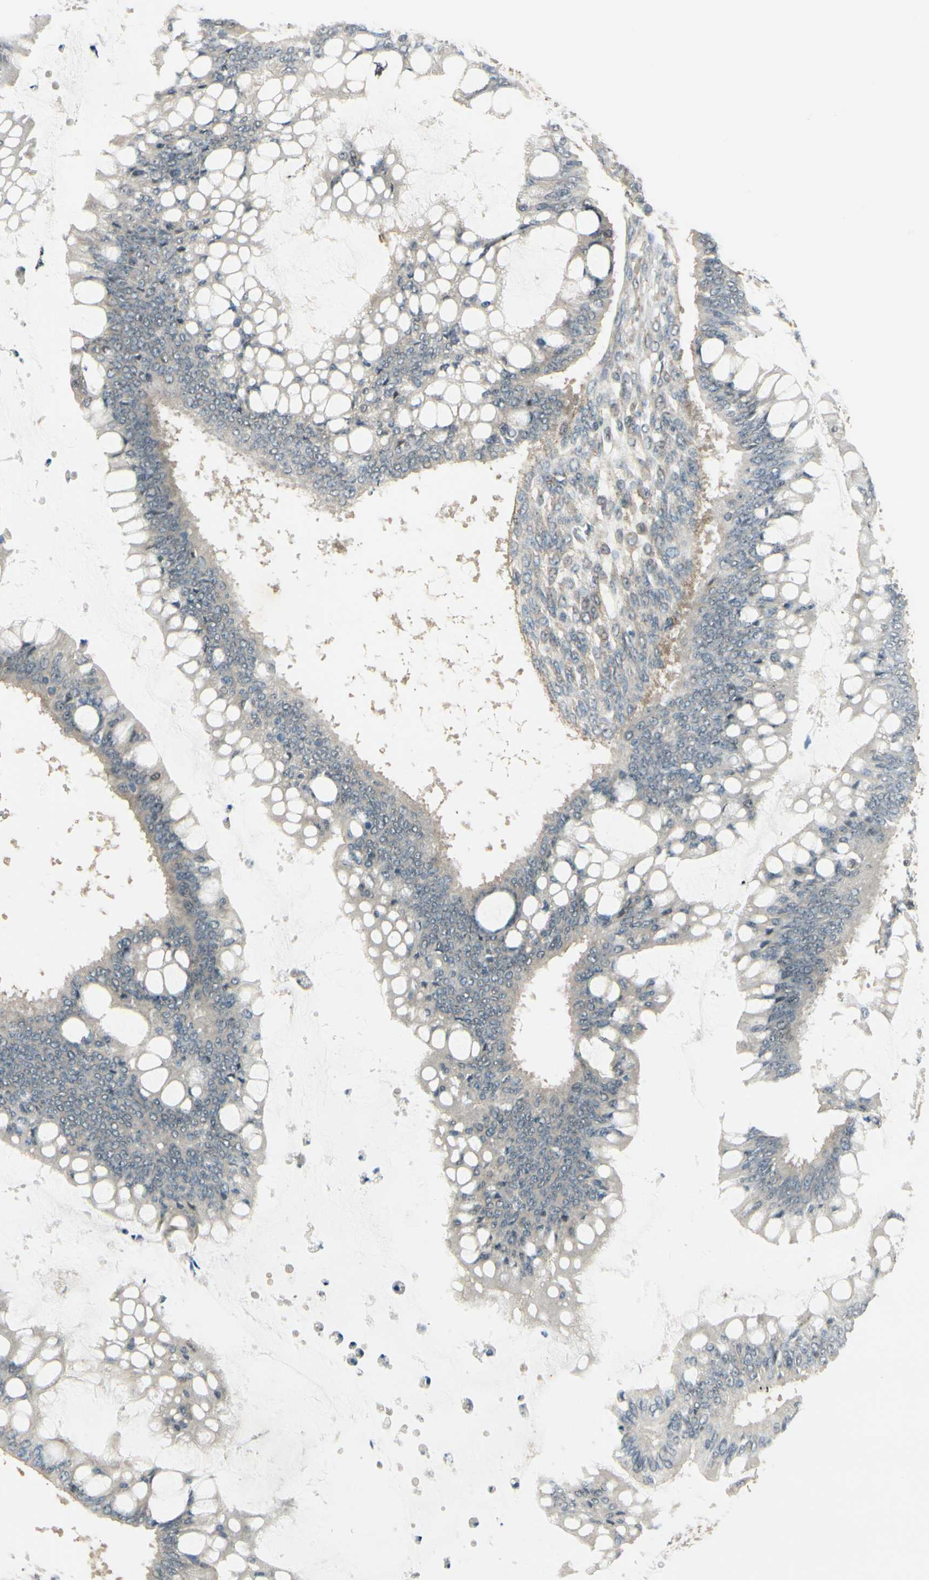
{"staining": {"intensity": "negative", "quantity": "none", "location": "none"}, "tissue": "ovarian cancer", "cell_type": "Tumor cells", "image_type": "cancer", "snomed": [{"axis": "morphology", "description": "Cystadenocarcinoma, mucinous, NOS"}, {"axis": "topography", "description": "Ovary"}], "caption": "Ovarian cancer (mucinous cystadenocarcinoma) was stained to show a protein in brown. There is no significant positivity in tumor cells.", "gene": "EPHB3", "patient": {"sex": "female", "age": 73}}